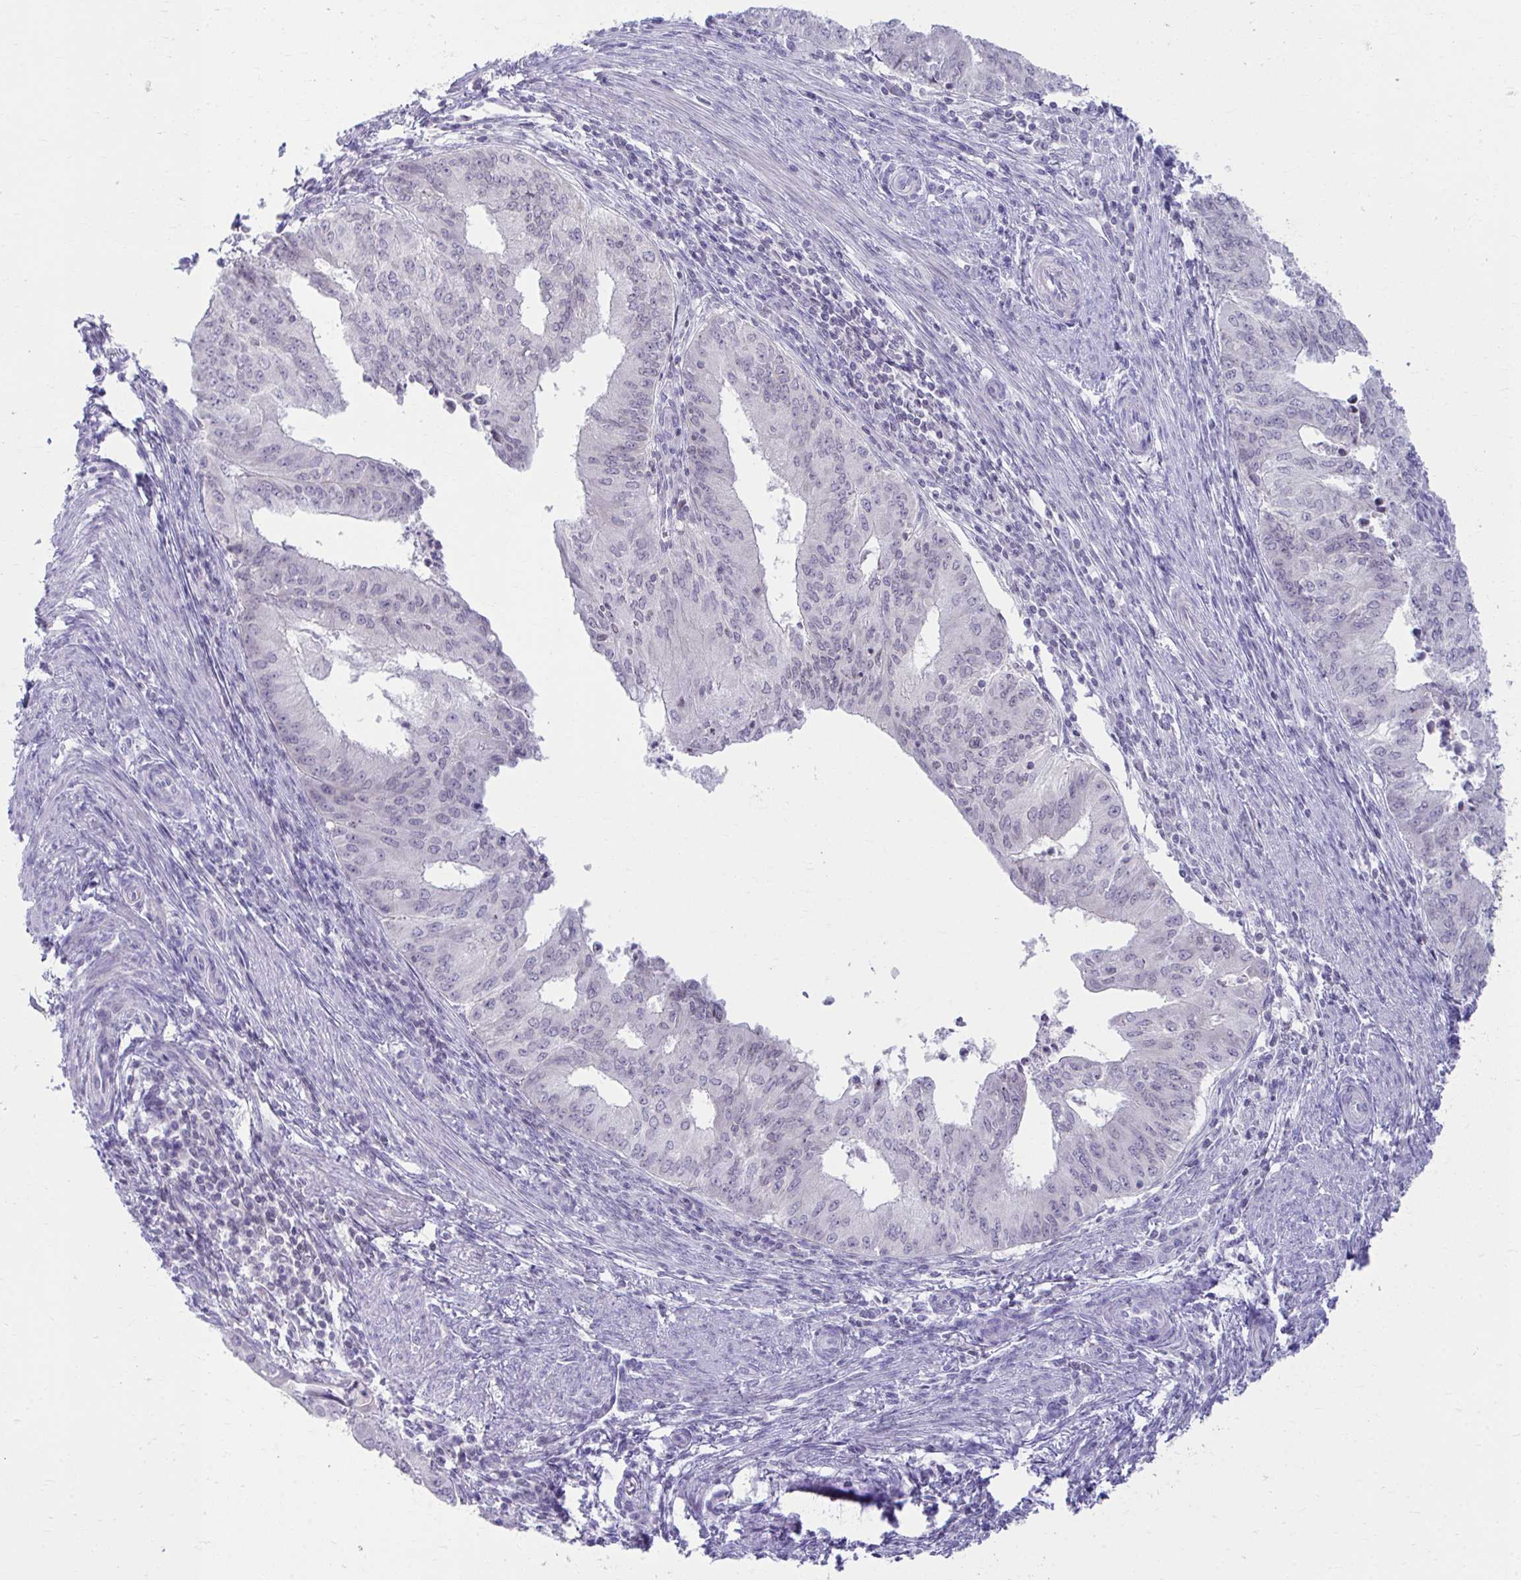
{"staining": {"intensity": "negative", "quantity": "none", "location": "none"}, "tissue": "endometrial cancer", "cell_type": "Tumor cells", "image_type": "cancer", "snomed": [{"axis": "morphology", "description": "Adenocarcinoma, NOS"}, {"axis": "topography", "description": "Endometrium"}], "caption": "High power microscopy photomicrograph of an immunohistochemistry (IHC) micrograph of endometrial cancer, revealing no significant staining in tumor cells.", "gene": "OR7A5", "patient": {"sex": "female", "age": 50}}